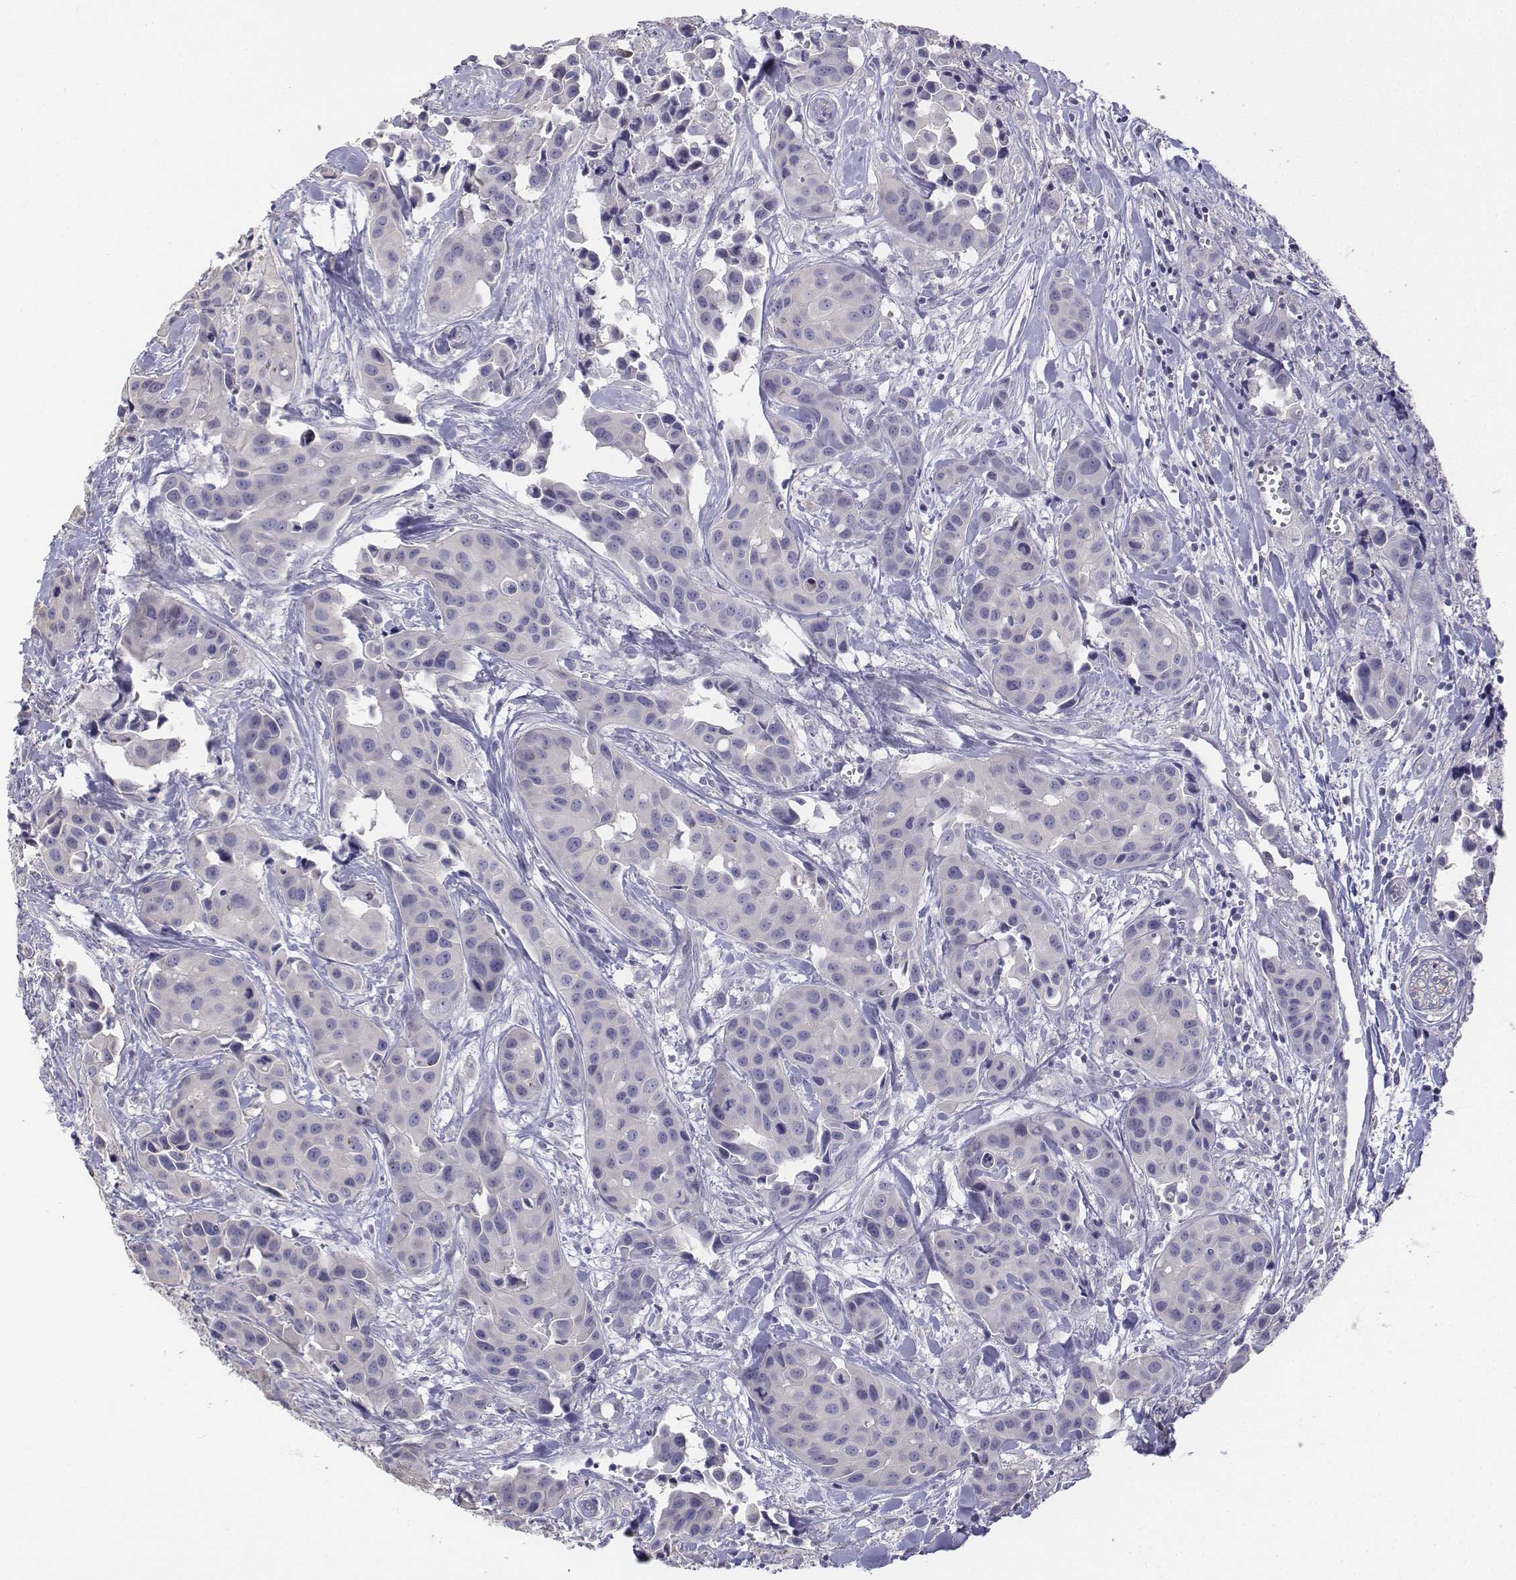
{"staining": {"intensity": "negative", "quantity": "none", "location": "none"}, "tissue": "head and neck cancer", "cell_type": "Tumor cells", "image_type": "cancer", "snomed": [{"axis": "morphology", "description": "Adenocarcinoma, NOS"}, {"axis": "topography", "description": "Head-Neck"}], "caption": "Immunohistochemistry of head and neck adenocarcinoma reveals no expression in tumor cells.", "gene": "LGSN", "patient": {"sex": "male", "age": 76}}